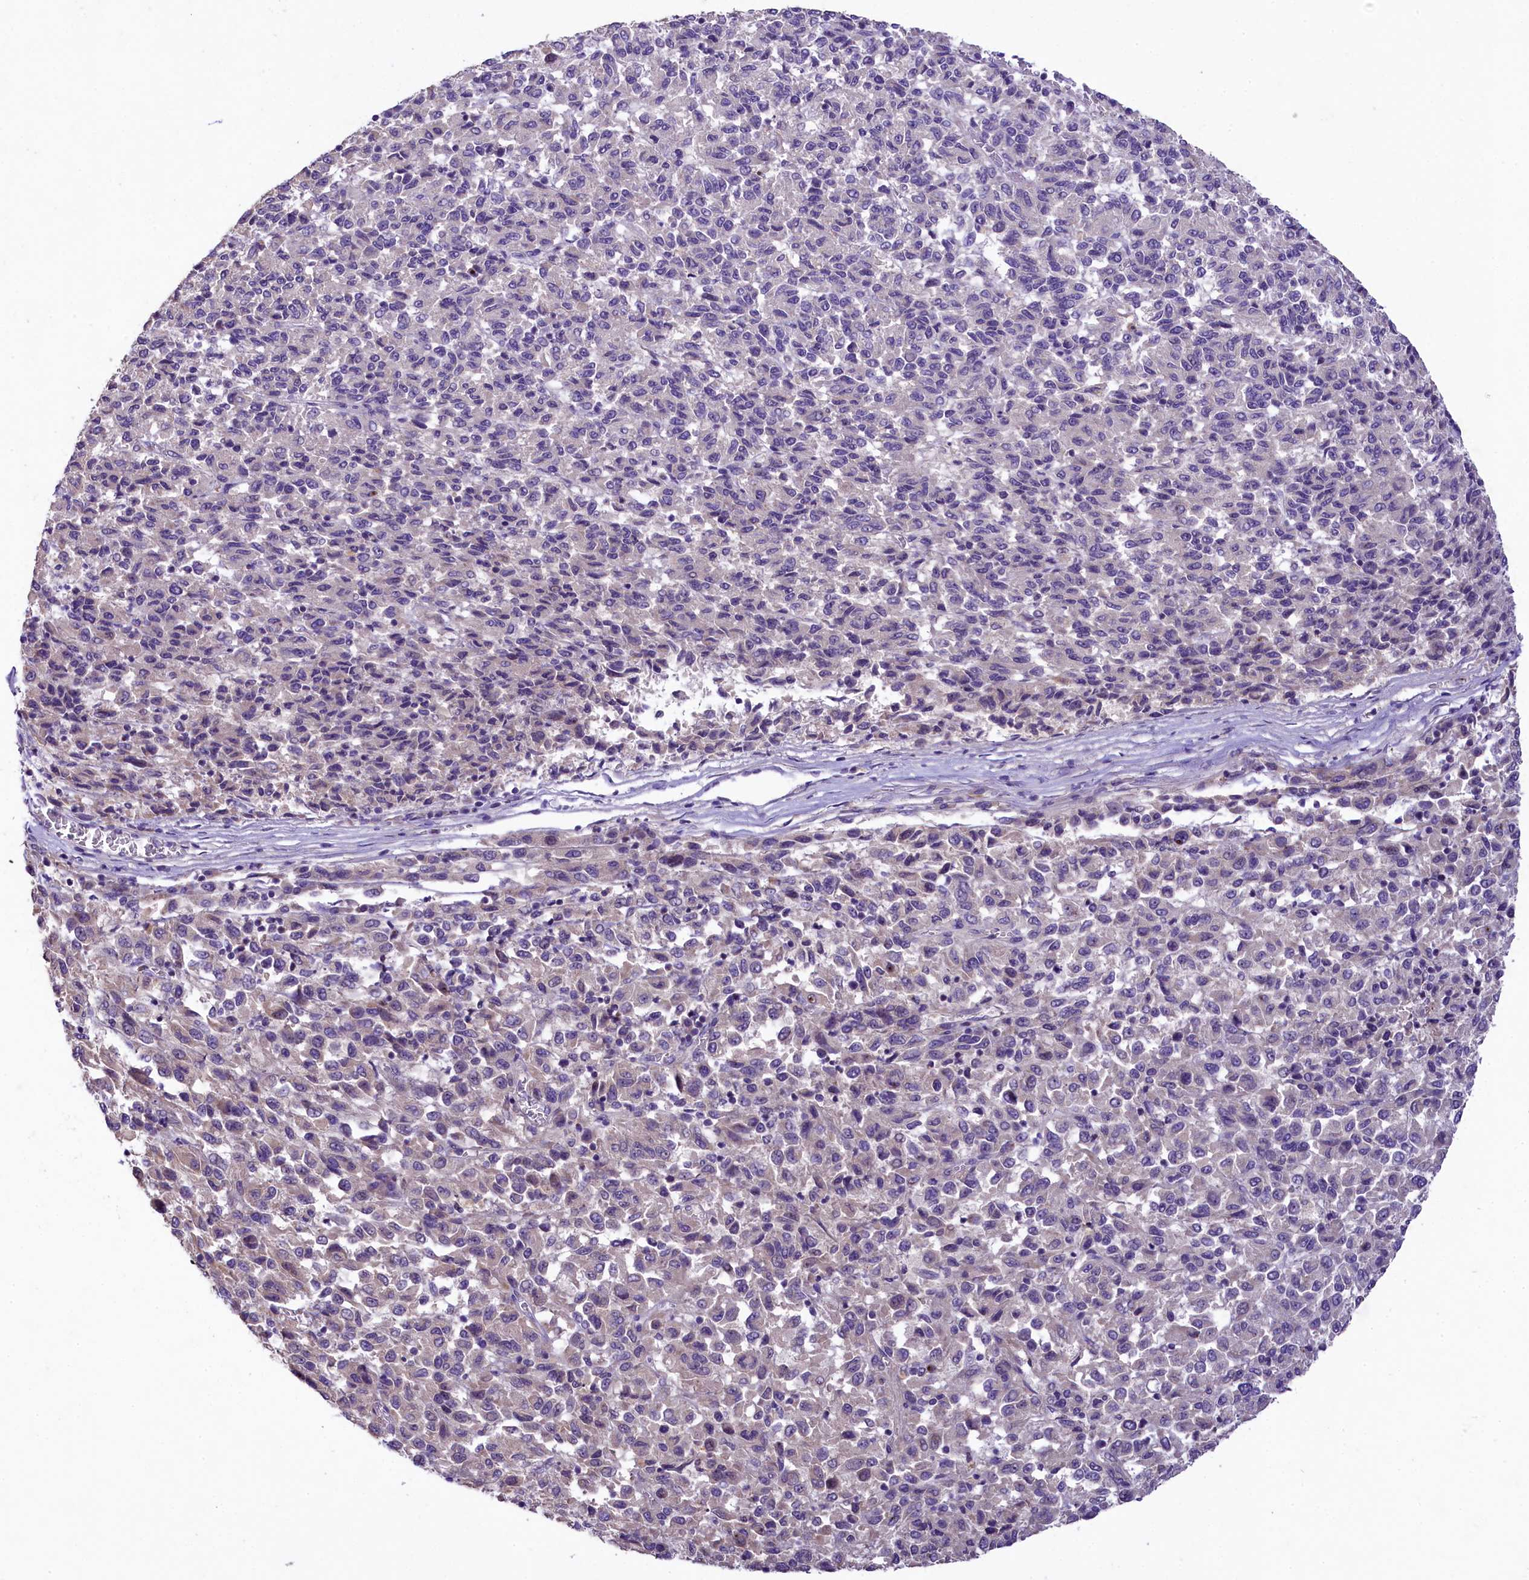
{"staining": {"intensity": "negative", "quantity": "none", "location": "none"}, "tissue": "melanoma", "cell_type": "Tumor cells", "image_type": "cancer", "snomed": [{"axis": "morphology", "description": "Malignant melanoma, Metastatic site"}, {"axis": "topography", "description": "Lung"}], "caption": "A high-resolution histopathology image shows immunohistochemistry (IHC) staining of malignant melanoma (metastatic site), which reveals no significant staining in tumor cells. Brightfield microscopy of immunohistochemistry (IHC) stained with DAB (brown) and hematoxylin (blue), captured at high magnification.", "gene": "UBXN6", "patient": {"sex": "male", "age": 64}}